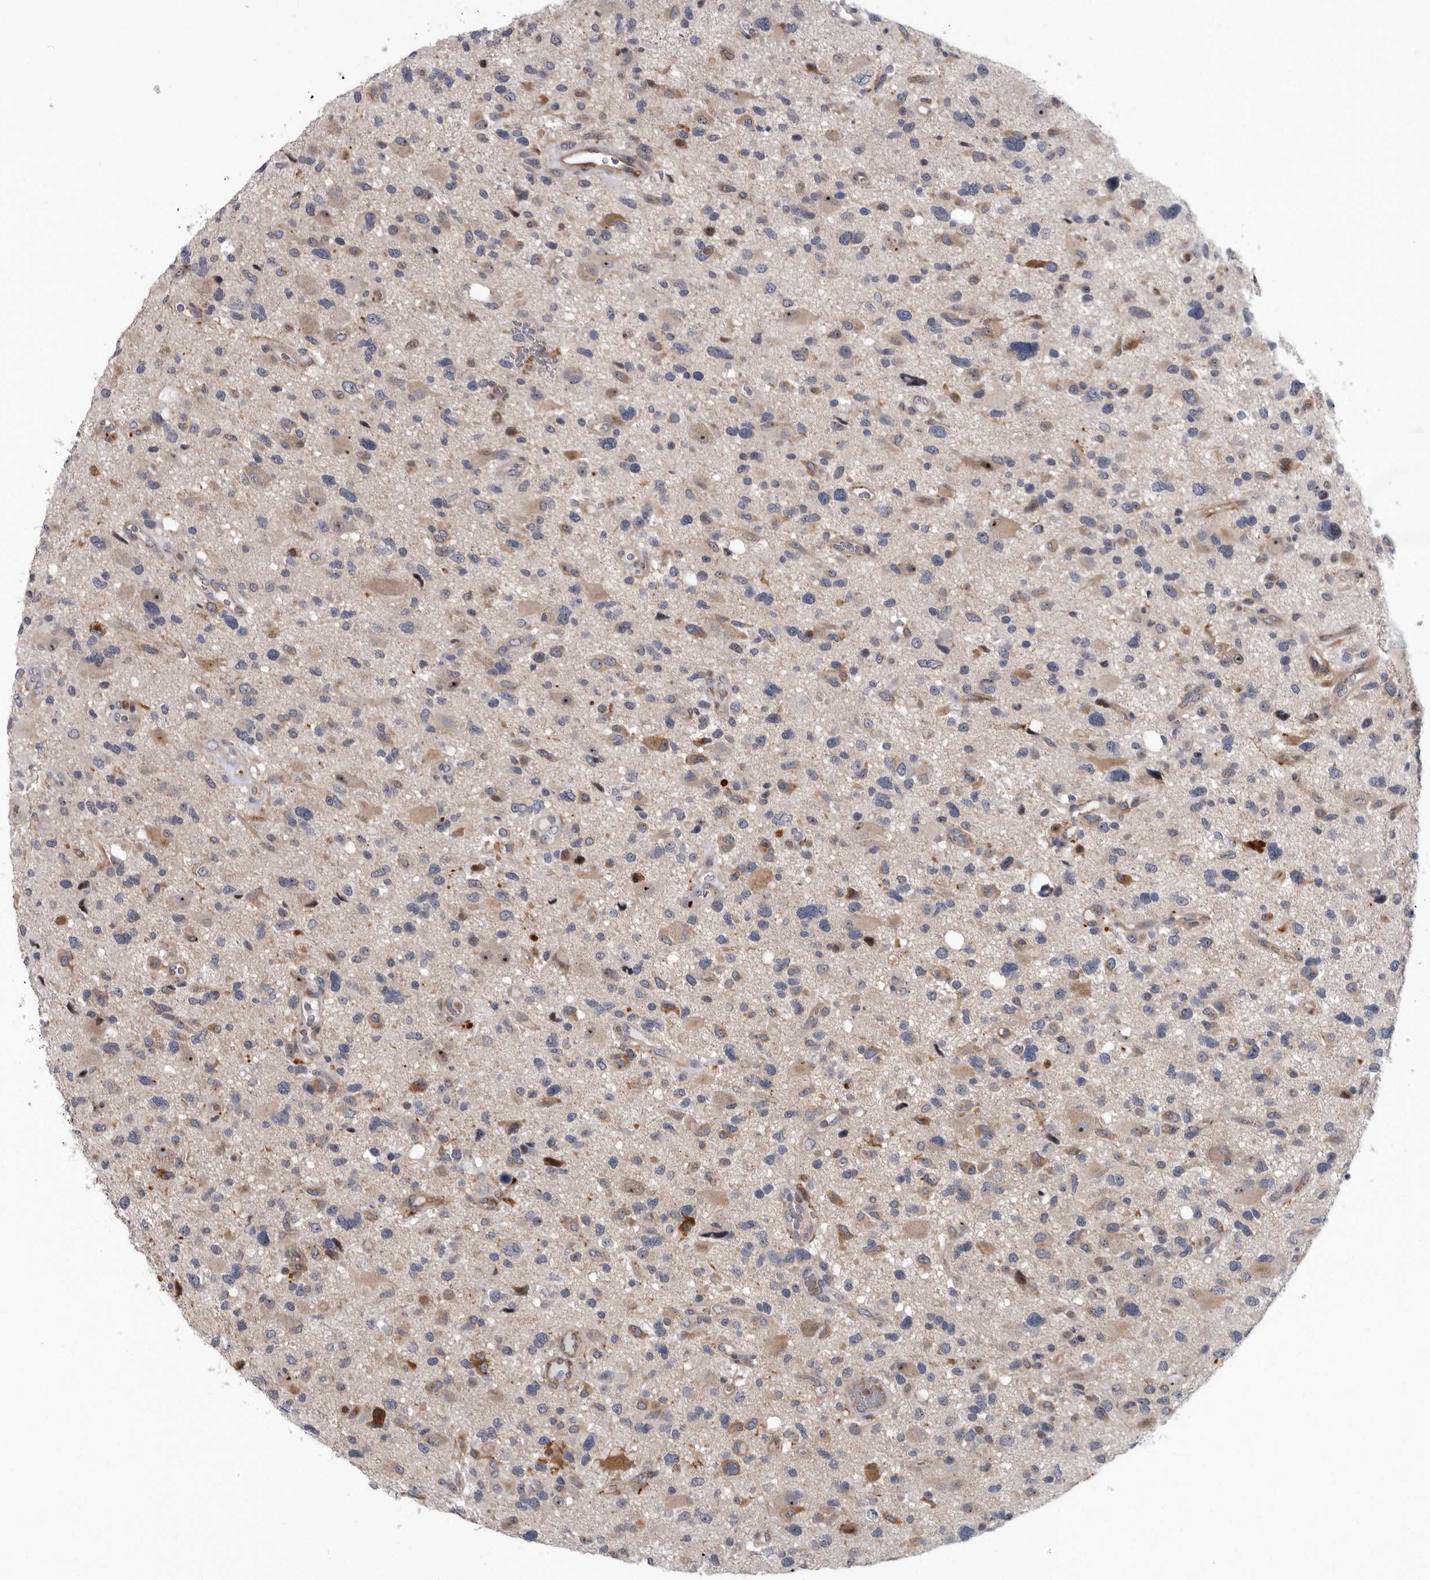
{"staining": {"intensity": "weak", "quantity": "25%-75%", "location": "cytoplasmic/membranous"}, "tissue": "glioma", "cell_type": "Tumor cells", "image_type": "cancer", "snomed": [{"axis": "morphology", "description": "Glioma, malignant, High grade"}, {"axis": "topography", "description": "Brain"}], "caption": "Human glioma stained for a protein (brown) exhibits weak cytoplasmic/membranous positive expression in approximately 25%-75% of tumor cells.", "gene": "PDCD11", "patient": {"sex": "male", "age": 33}}